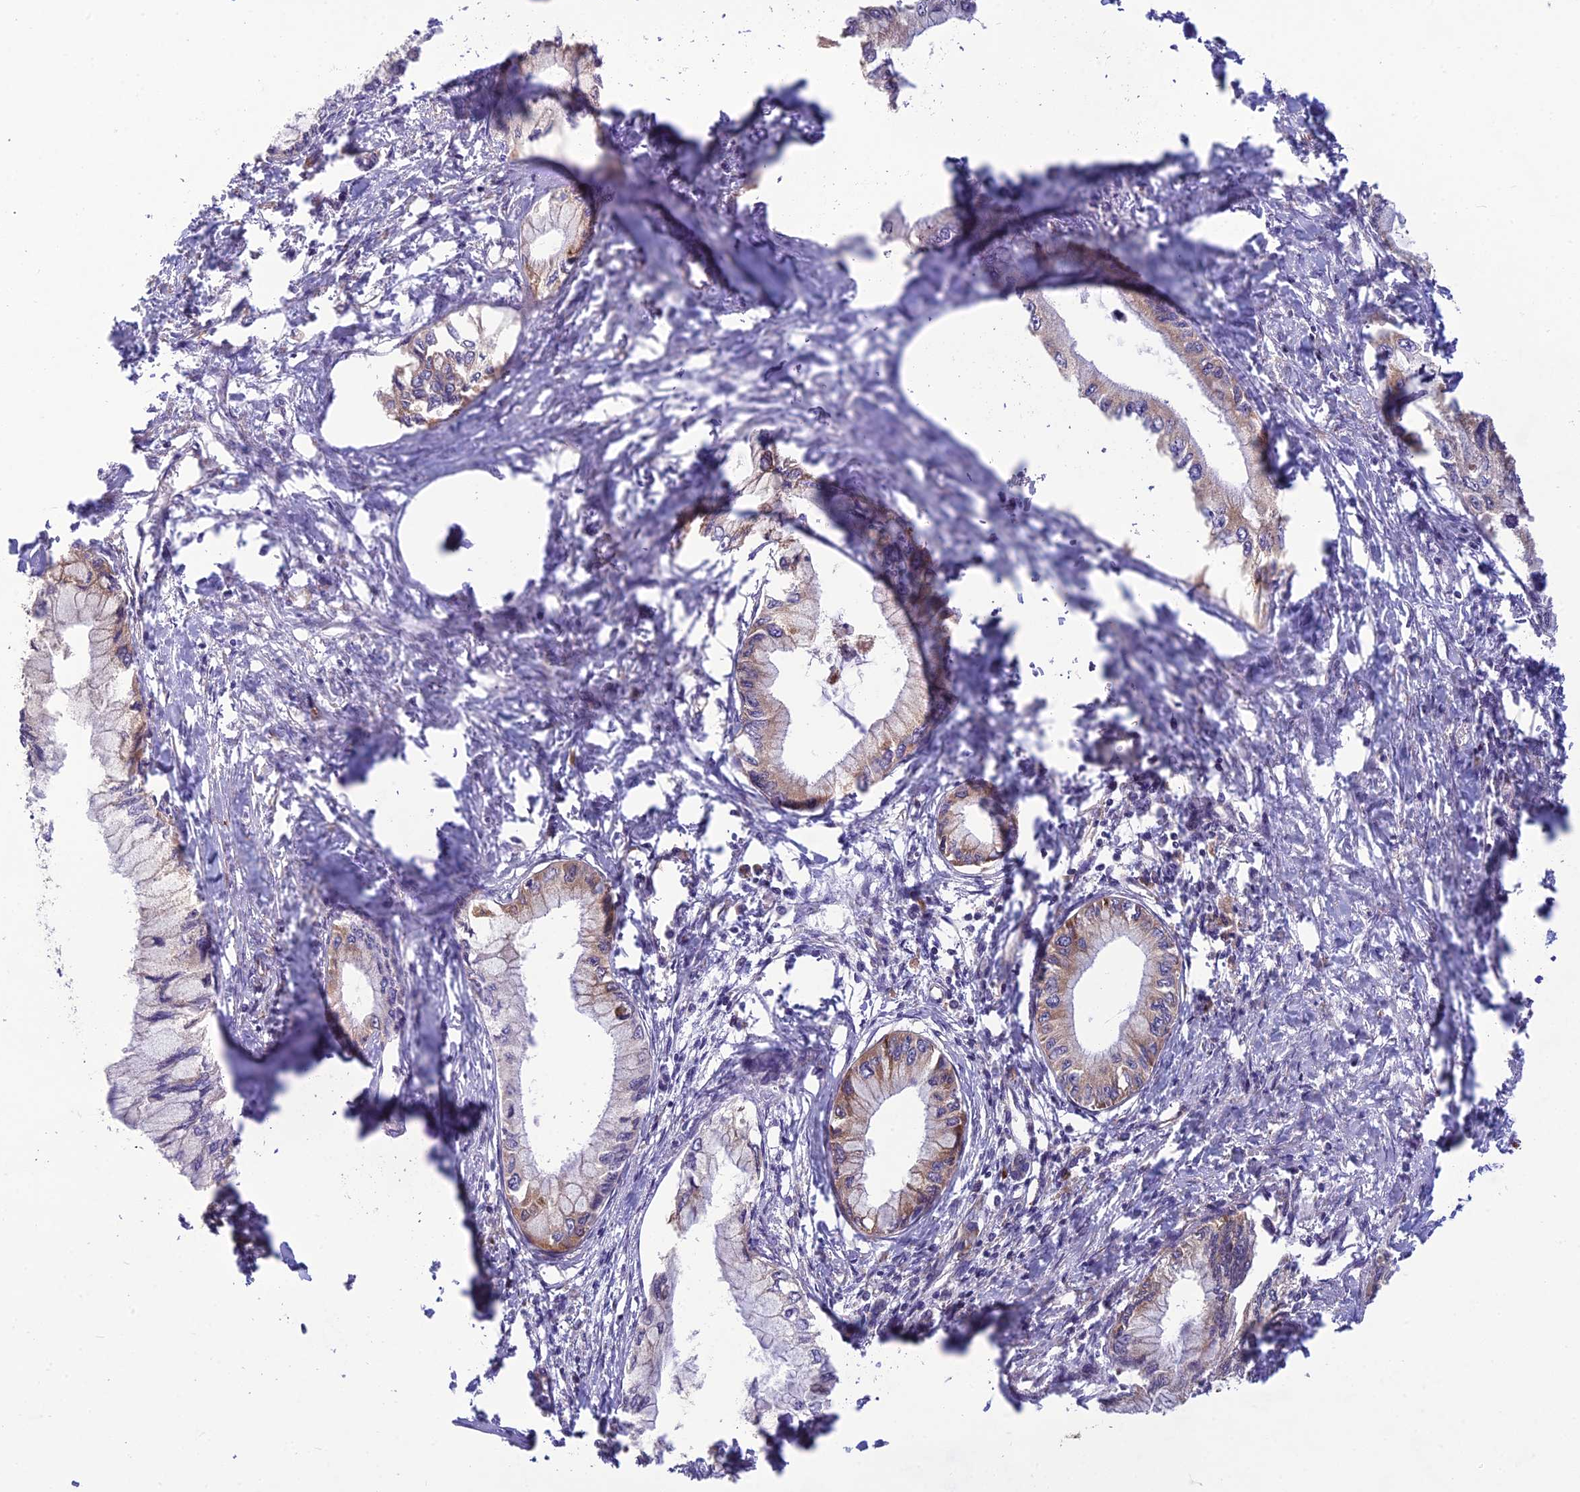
{"staining": {"intensity": "weak", "quantity": "25%-75%", "location": "cytoplasmic/membranous"}, "tissue": "pancreatic cancer", "cell_type": "Tumor cells", "image_type": "cancer", "snomed": [{"axis": "morphology", "description": "Adenocarcinoma, NOS"}, {"axis": "topography", "description": "Pancreas"}], "caption": "There is low levels of weak cytoplasmic/membranous expression in tumor cells of adenocarcinoma (pancreatic), as demonstrated by immunohistochemical staining (brown color).", "gene": "RPL17-C18orf32", "patient": {"sex": "male", "age": 48}}